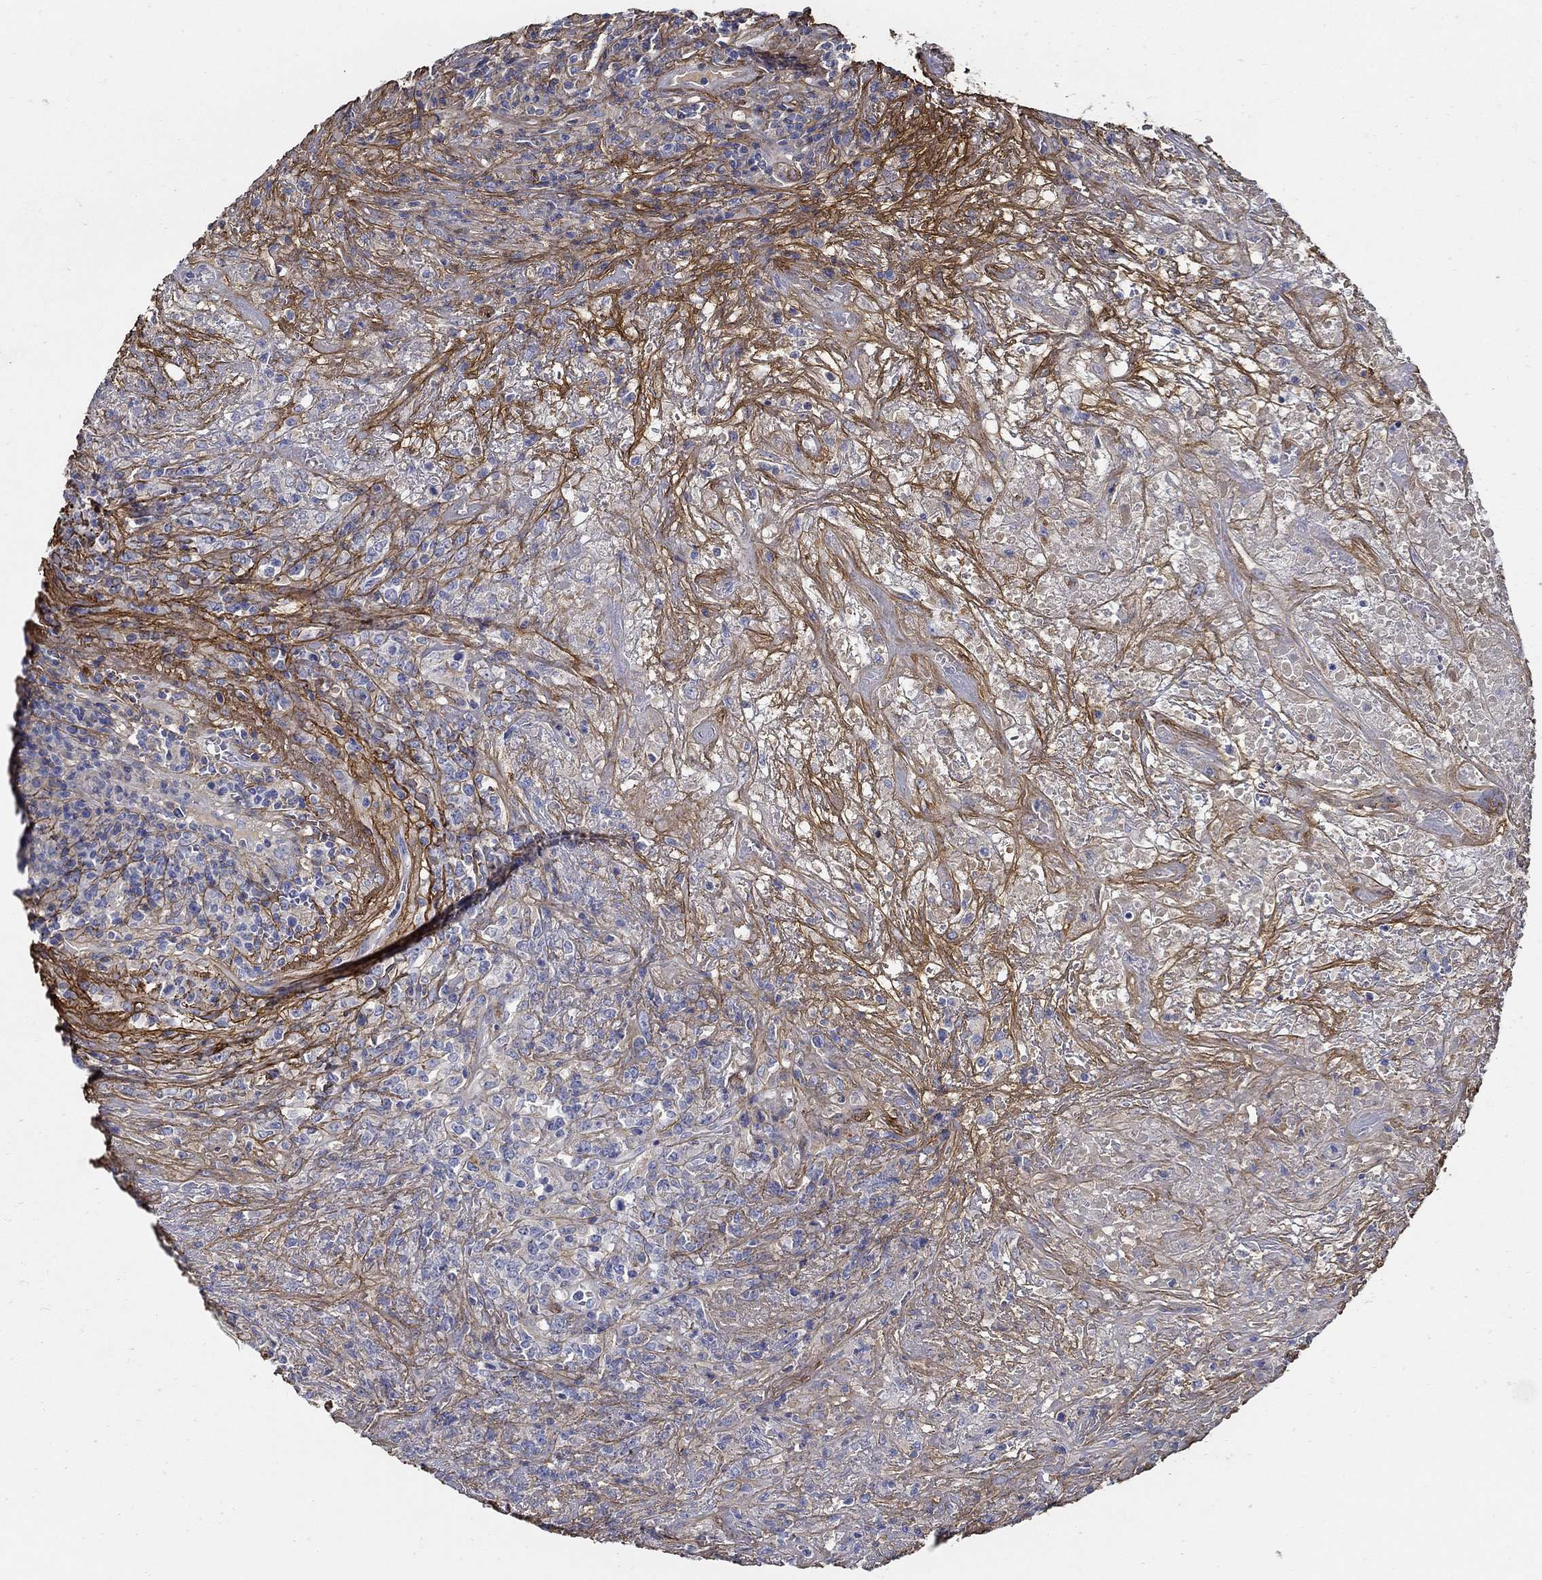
{"staining": {"intensity": "negative", "quantity": "none", "location": "none"}, "tissue": "lymphoma", "cell_type": "Tumor cells", "image_type": "cancer", "snomed": [{"axis": "morphology", "description": "Malignant lymphoma, non-Hodgkin's type, High grade"}, {"axis": "topography", "description": "Lung"}], "caption": "A photomicrograph of high-grade malignant lymphoma, non-Hodgkin's type stained for a protein shows no brown staining in tumor cells. The staining is performed using DAB (3,3'-diaminobenzidine) brown chromogen with nuclei counter-stained in using hematoxylin.", "gene": "TGFBI", "patient": {"sex": "male", "age": 79}}